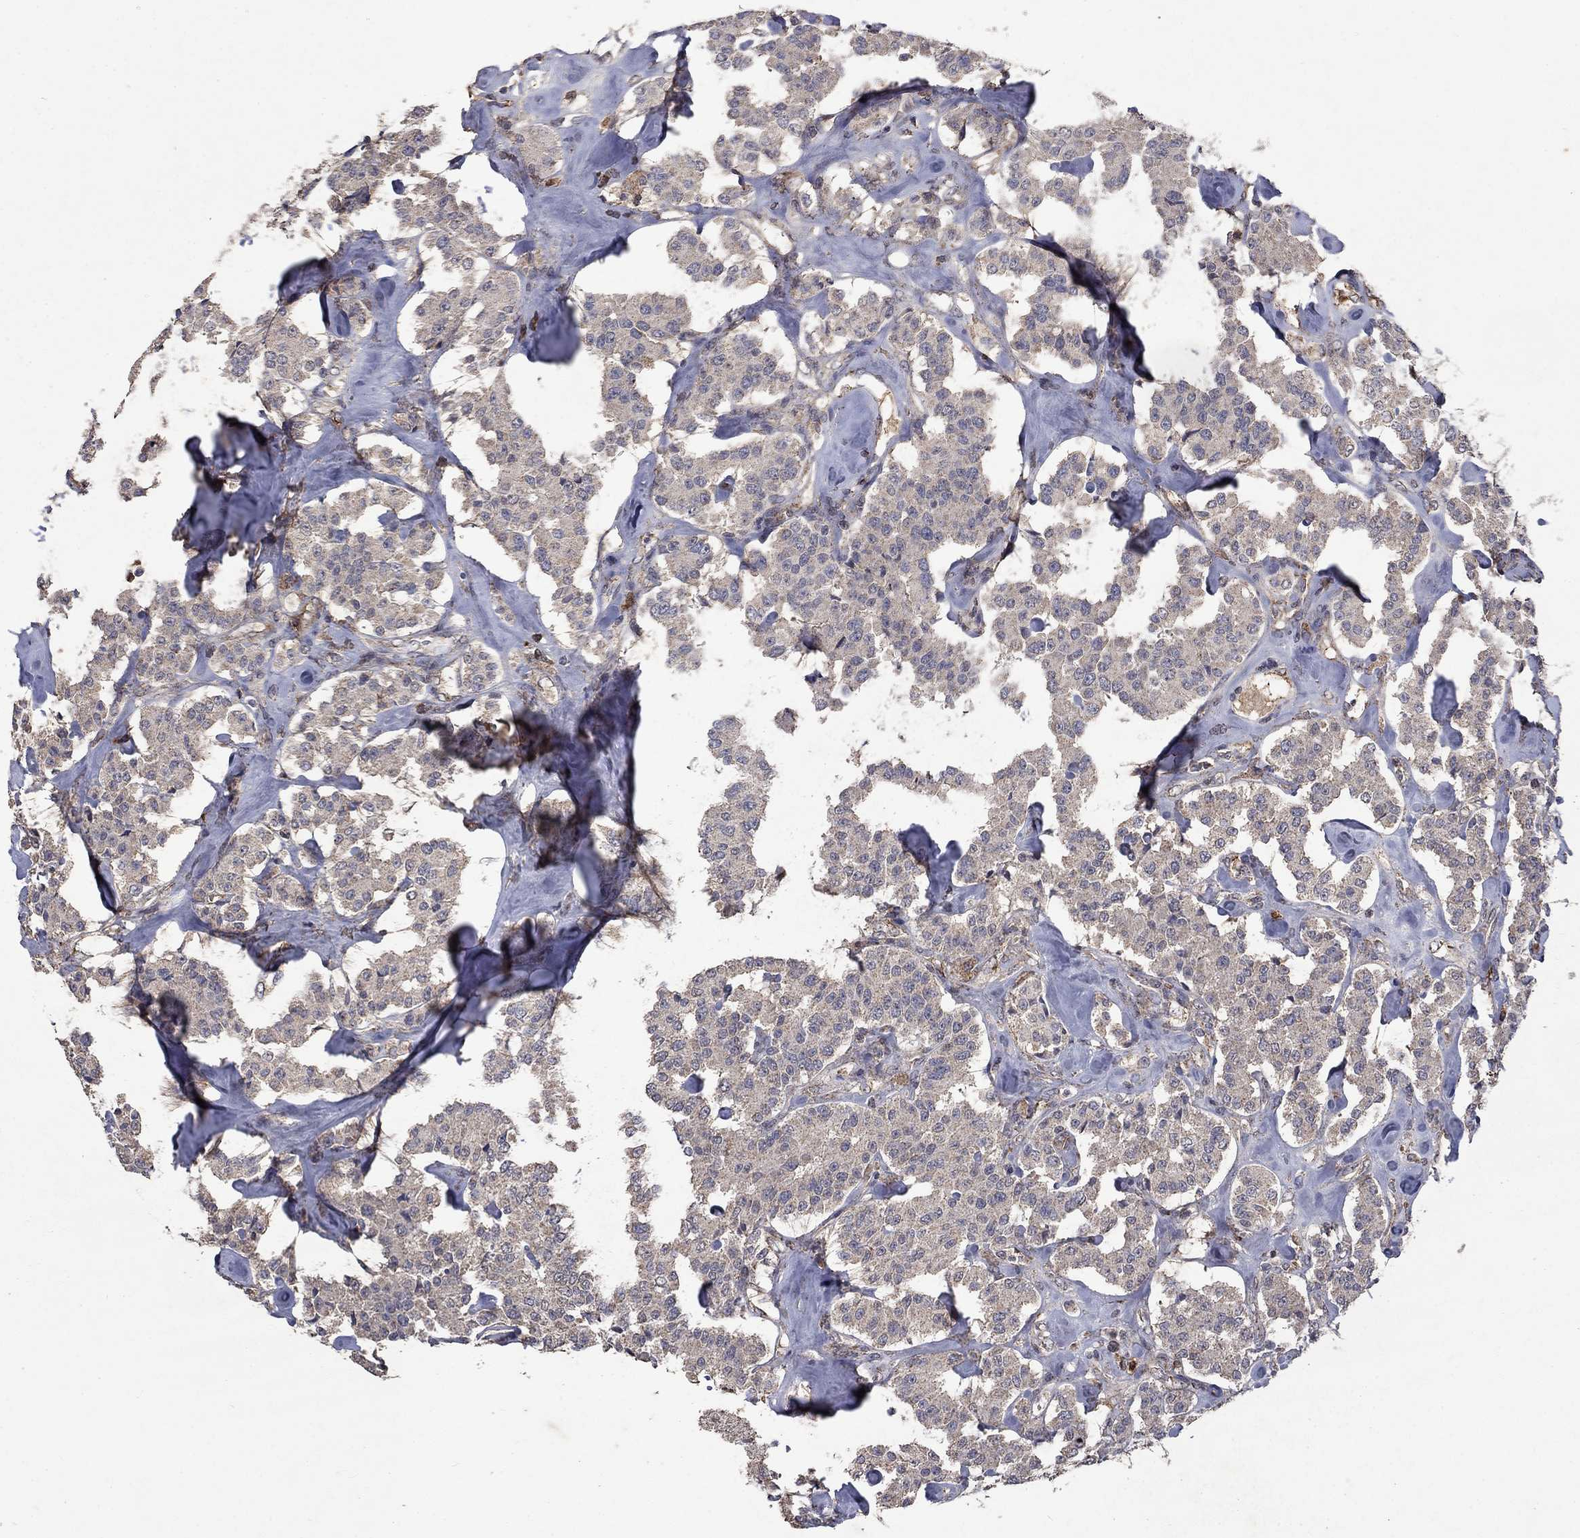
{"staining": {"intensity": "negative", "quantity": "none", "location": "none"}, "tissue": "carcinoid", "cell_type": "Tumor cells", "image_type": "cancer", "snomed": [{"axis": "morphology", "description": "Carcinoid, malignant, NOS"}, {"axis": "topography", "description": "Pancreas"}], "caption": "Protein analysis of carcinoid (malignant) reveals no significant staining in tumor cells.", "gene": "CD24", "patient": {"sex": "male", "age": 41}}